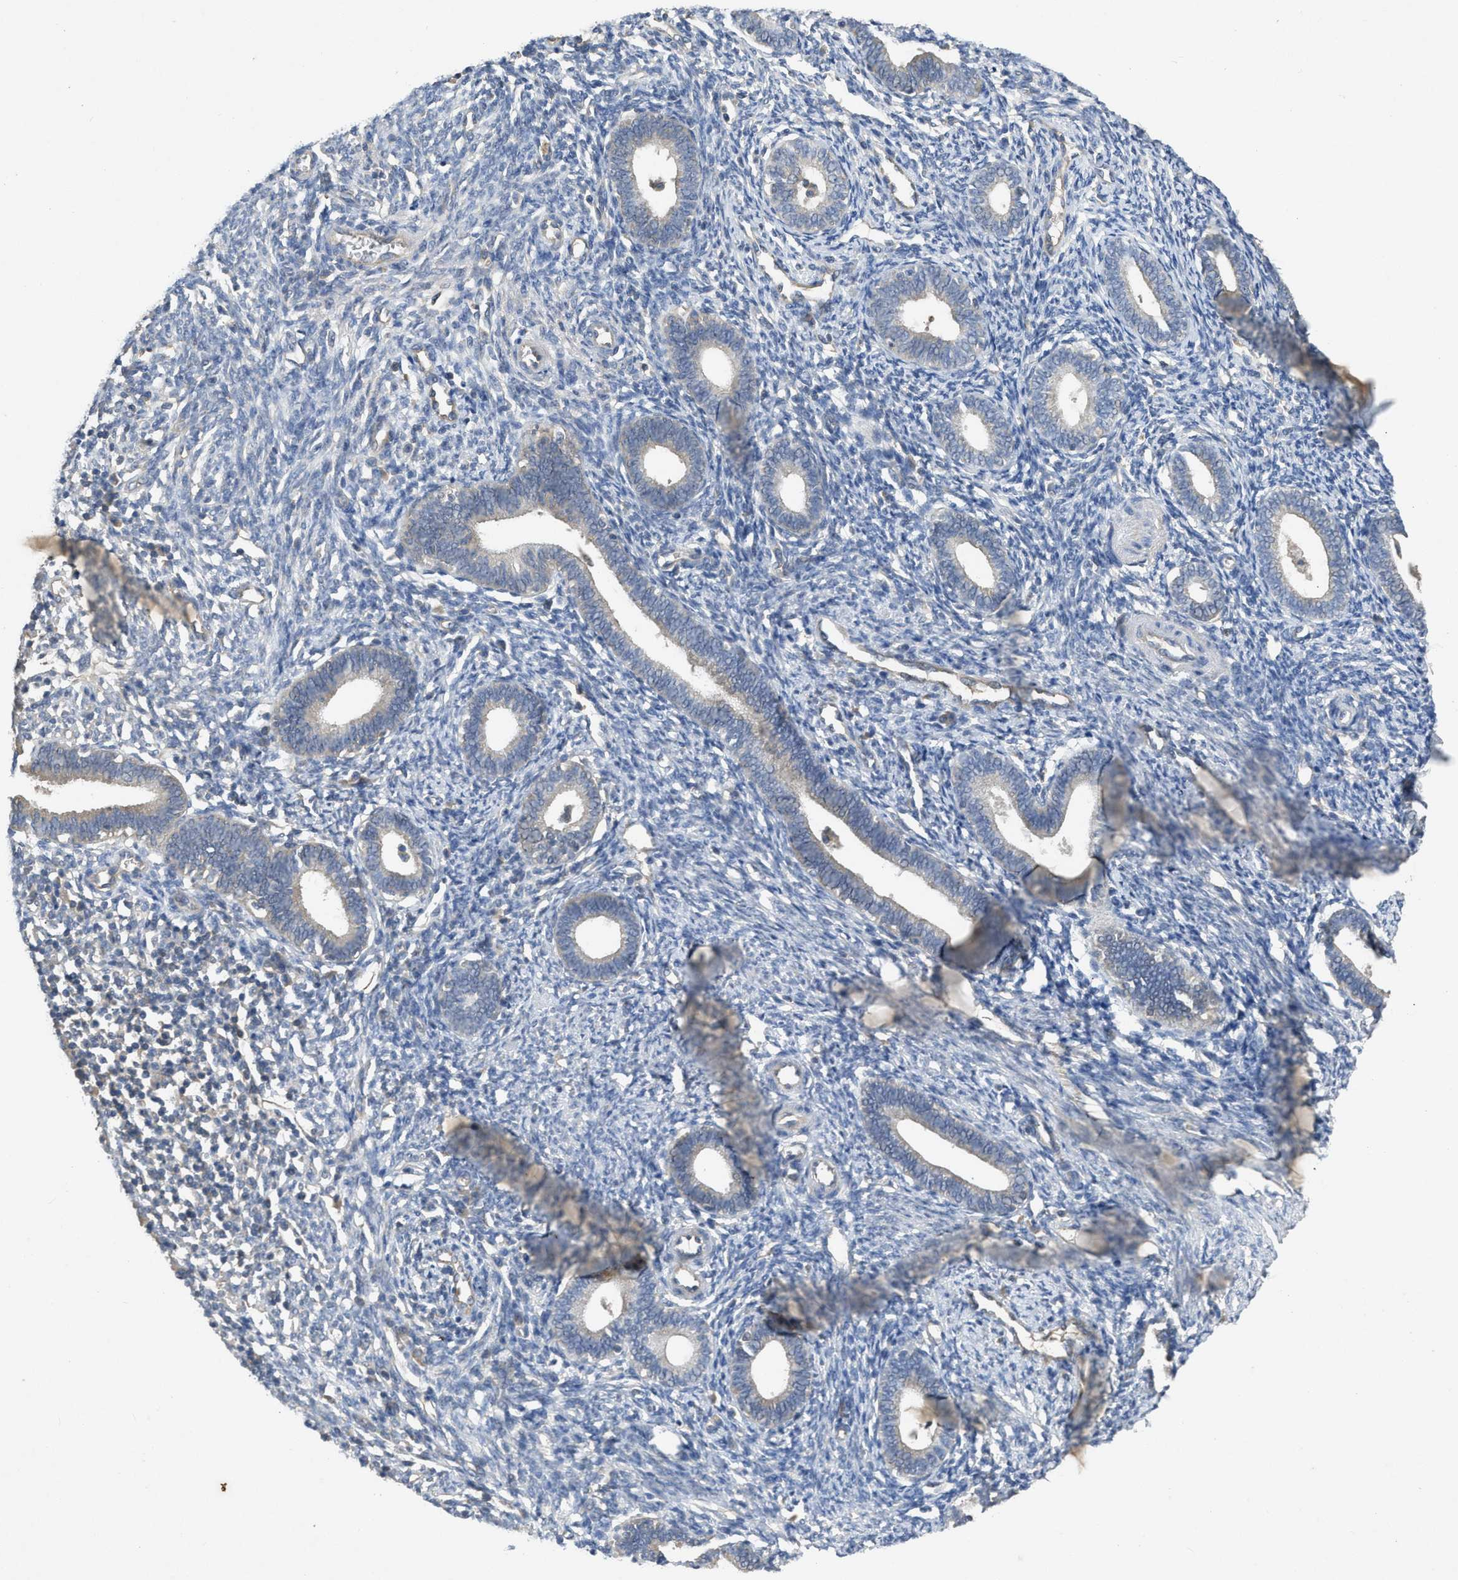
{"staining": {"intensity": "negative", "quantity": "none", "location": "none"}, "tissue": "endometrium", "cell_type": "Cells in endometrial stroma", "image_type": "normal", "snomed": [{"axis": "morphology", "description": "Normal tissue, NOS"}, {"axis": "topography", "description": "Endometrium"}], "caption": "Normal endometrium was stained to show a protein in brown. There is no significant positivity in cells in endometrial stroma.", "gene": "PPP3CA", "patient": {"sex": "female", "age": 41}}